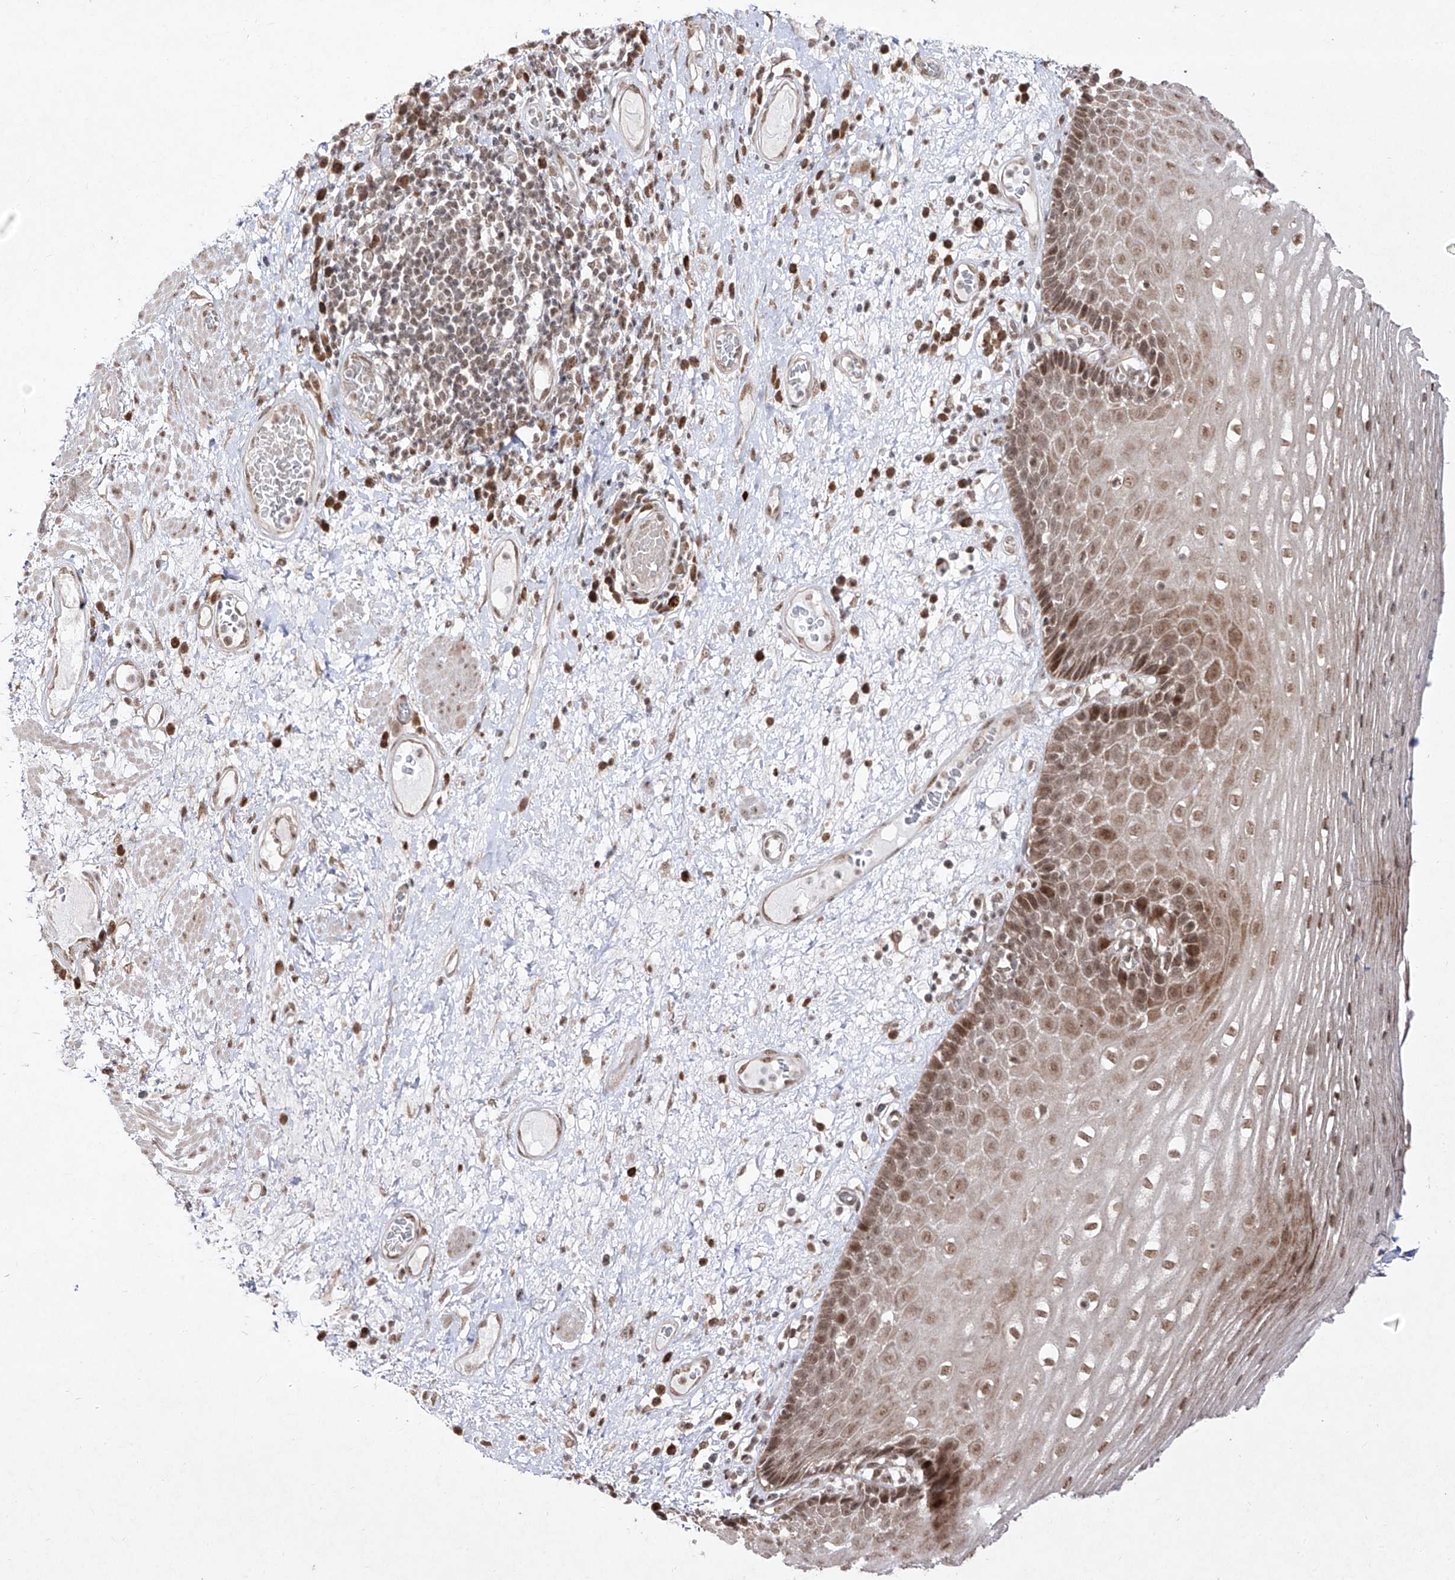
{"staining": {"intensity": "moderate", "quantity": ">75%", "location": "cytoplasmic/membranous,nuclear"}, "tissue": "esophagus", "cell_type": "Squamous epithelial cells", "image_type": "normal", "snomed": [{"axis": "morphology", "description": "Normal tissue, NOS"}, {"axis": "morphology", "description": "Adenocarcinoma, NOS"}, {"axis": "topography", "description": "Esophagus"}], "caption": "Squamous epithelial cells display medium levels of moderate cytoplasmic/membranous,nuclear expression in approximately >75% of cells in normal esophagus.", "gene": "SNRNP27", "patient": {"sex": "male", "age": 62}}